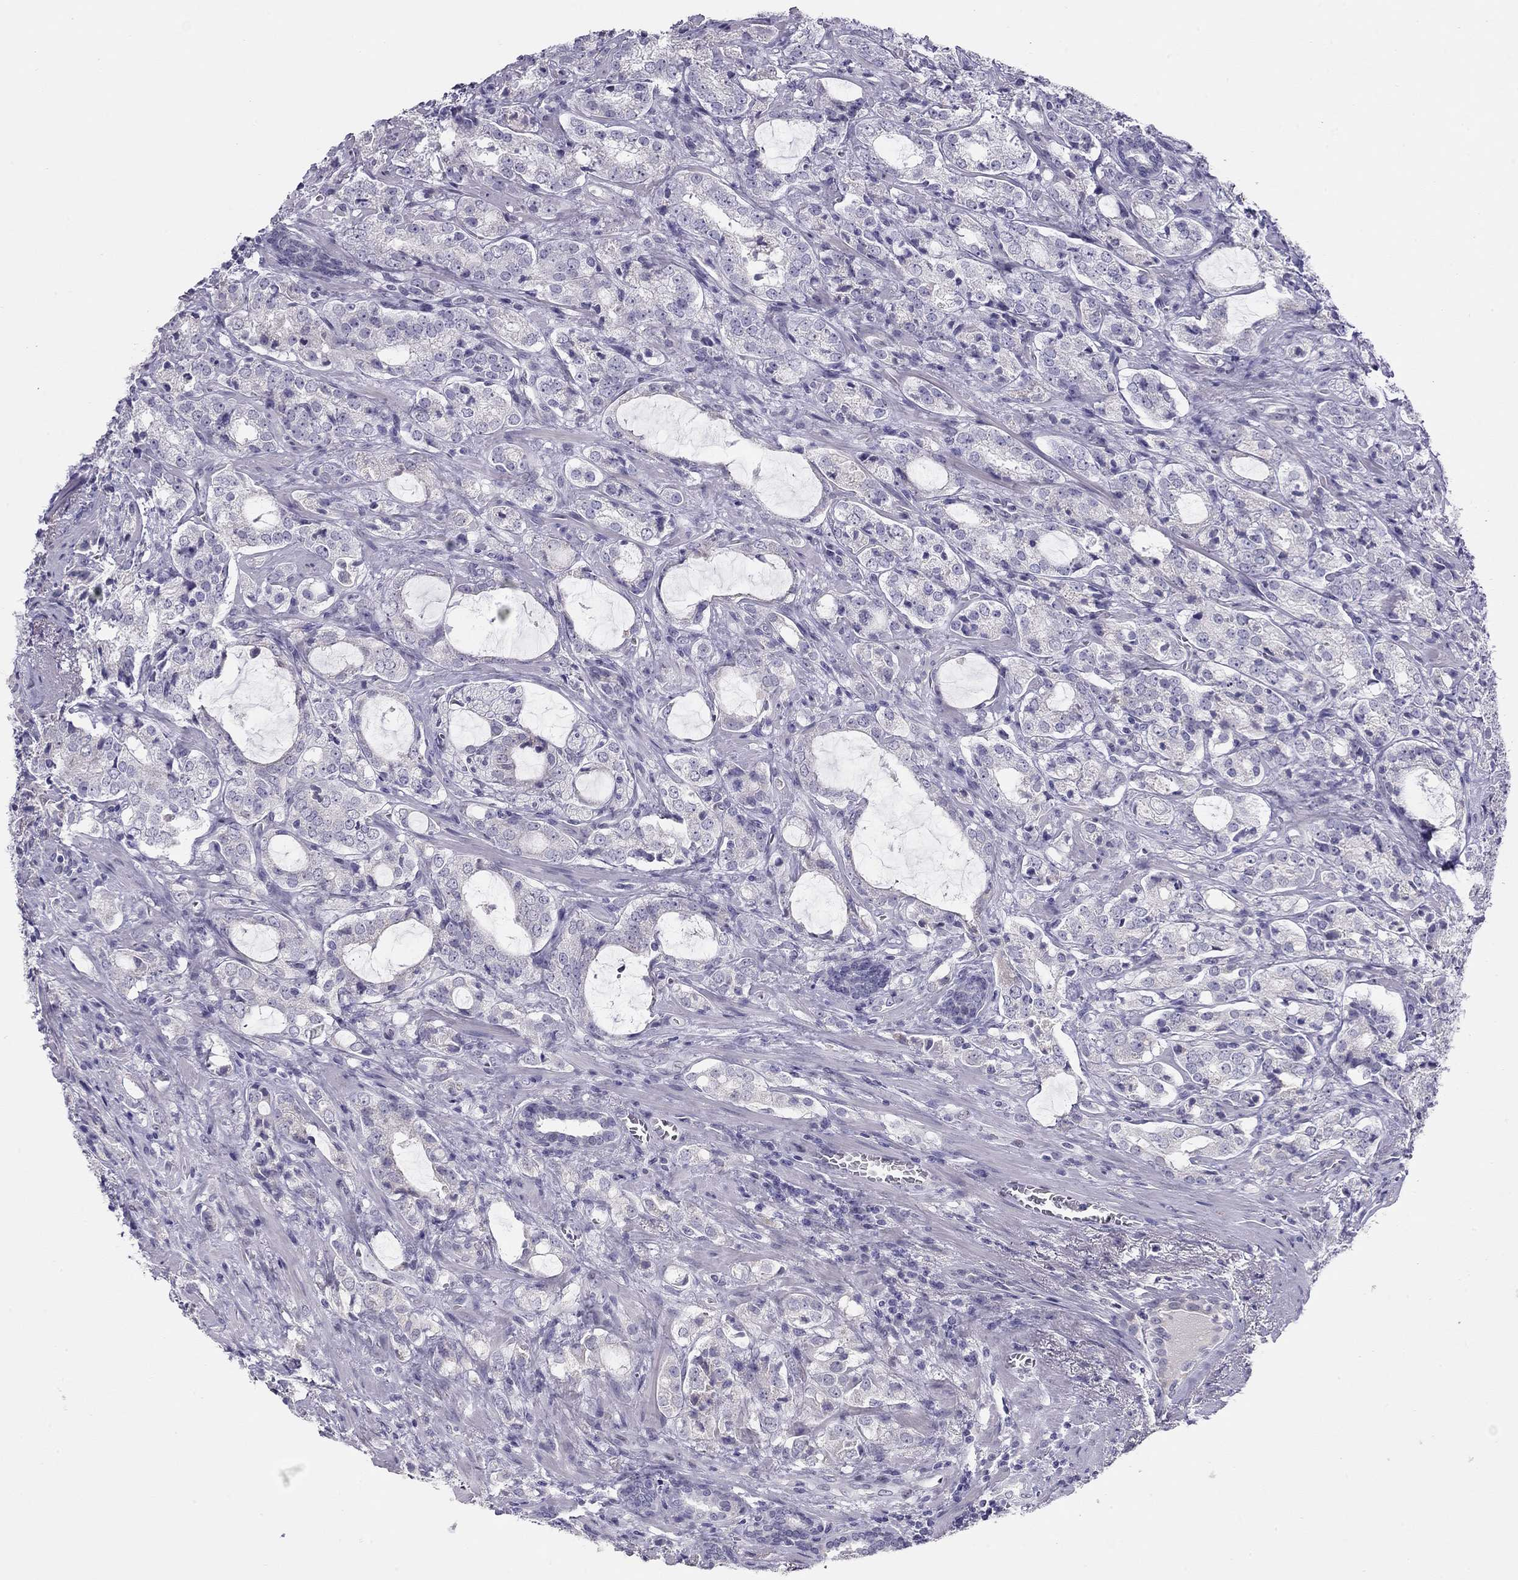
{"staining": {"intensity": "negative", "quantity": "none", "location": "none"}, "tissue": "prostate cancer", "cell_type": "Tumor cells", "image_type": "cancer", "snomed": [{"axis": "morphology", "description": "Adenocarcinoma, NOS"}, {"axis": "topography", "description": "Prostate"}], "caption": "This is an immunohistochemistry micrograph of human adenocarcinoma (prostate). There is no expression in tumor cells.", "gene": "KCNV2", "patient": {"sex": "male", "age": 66}}